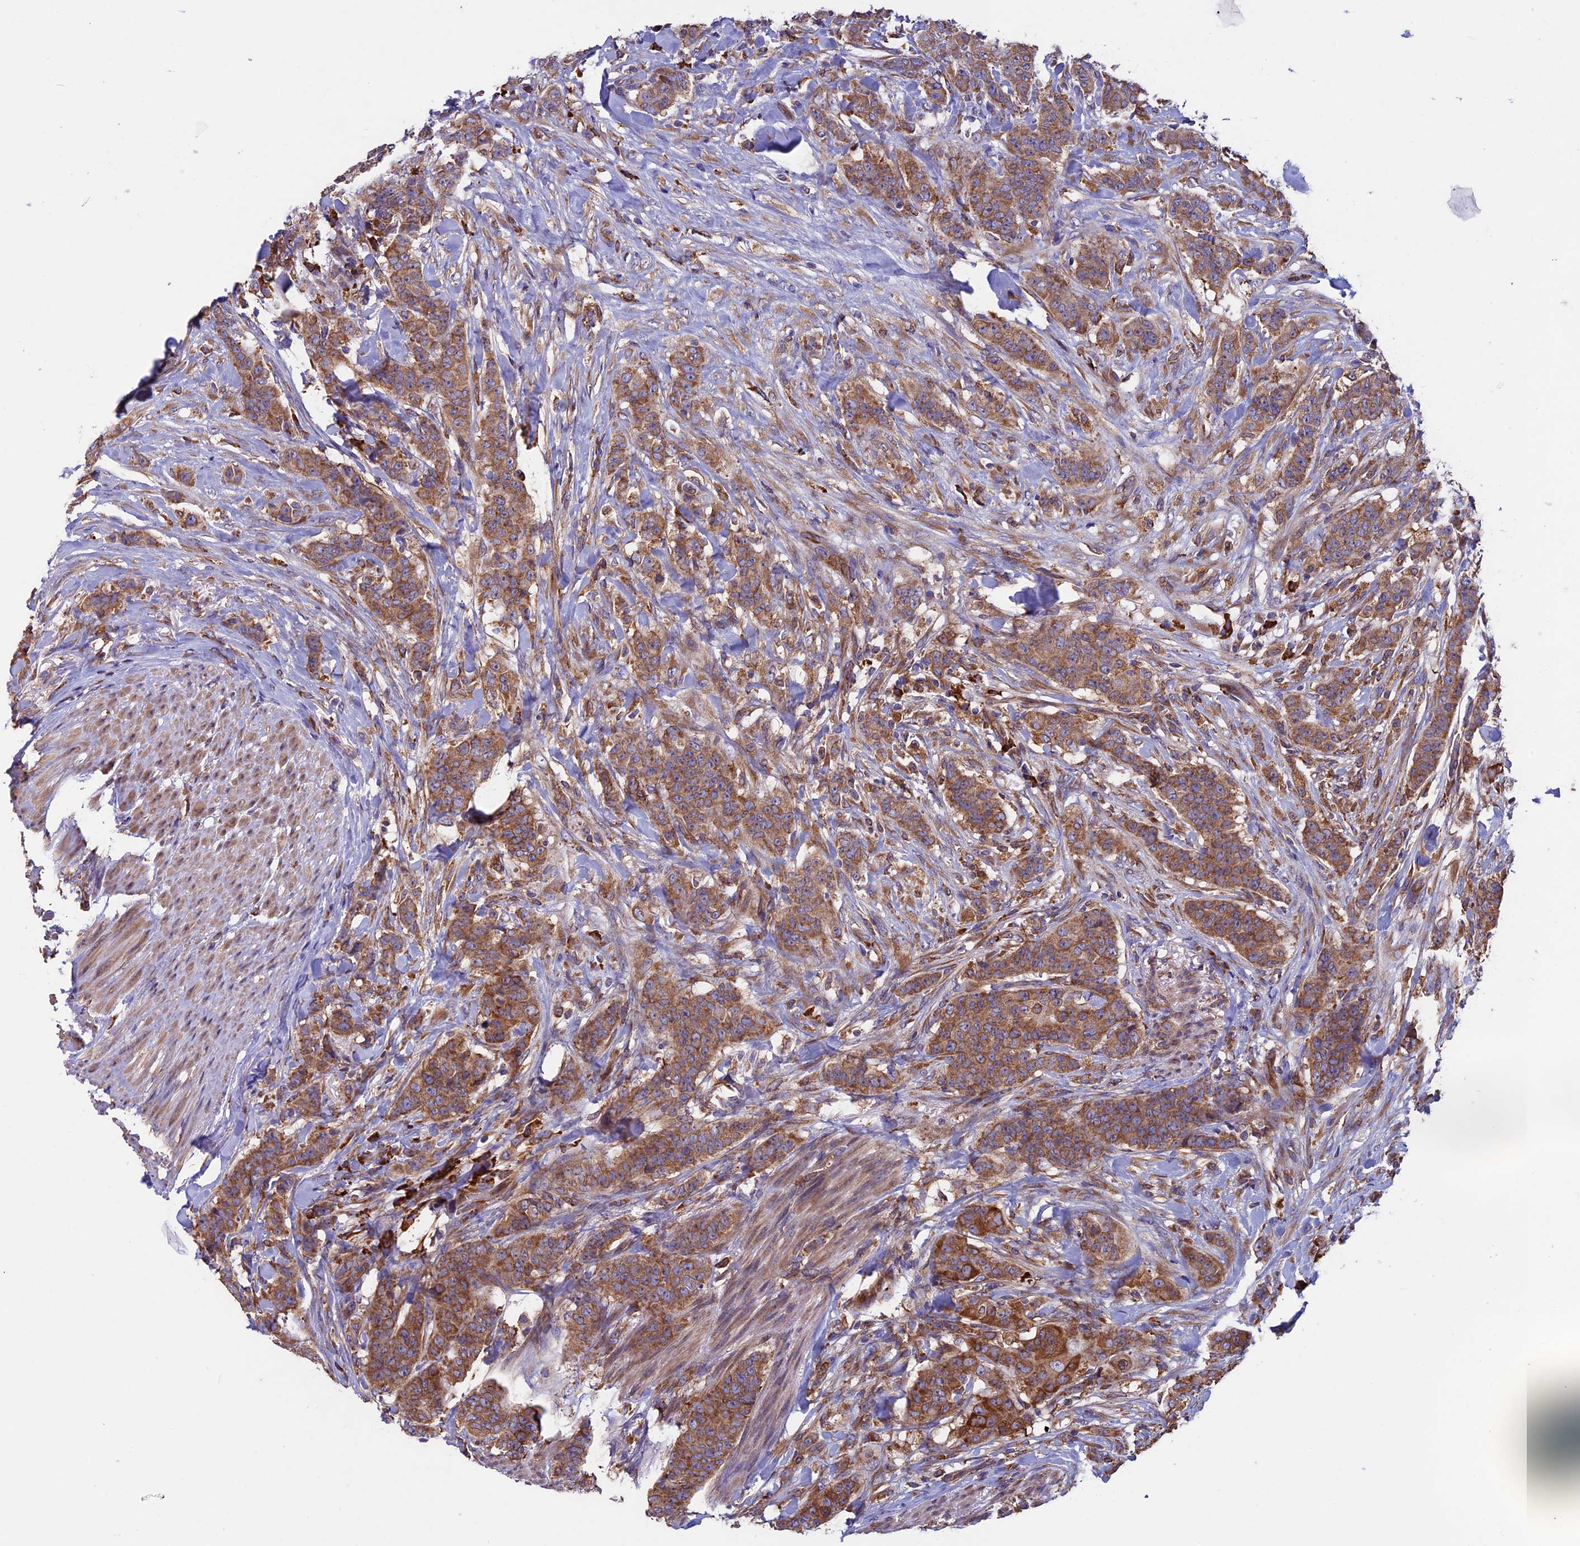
{"staining": {"intensity": "moderate", "quantity": ">75%", "location": "cytoplasmic/membranous"}, "tissue": "breast cancer", "cell_type": "Tumor cells", "image_type": "cancer", "snomed": [{"axis": "morphology", "description": "Duct carcinoma"}, {"axis": "topography", "description": "Breast"}], "caption": "Breast cancer tissue displays moderate cytoplasmic/membranous expression in approximately >75% of tumor cells (Stains: DAB (3,3'-diaminobenzidine) in brown, nuclei in blue, Microscopy: brightfield microscopy at high magnification).", "gene": "BTBD3", "patient": {"sex": "female", "age": 40}}